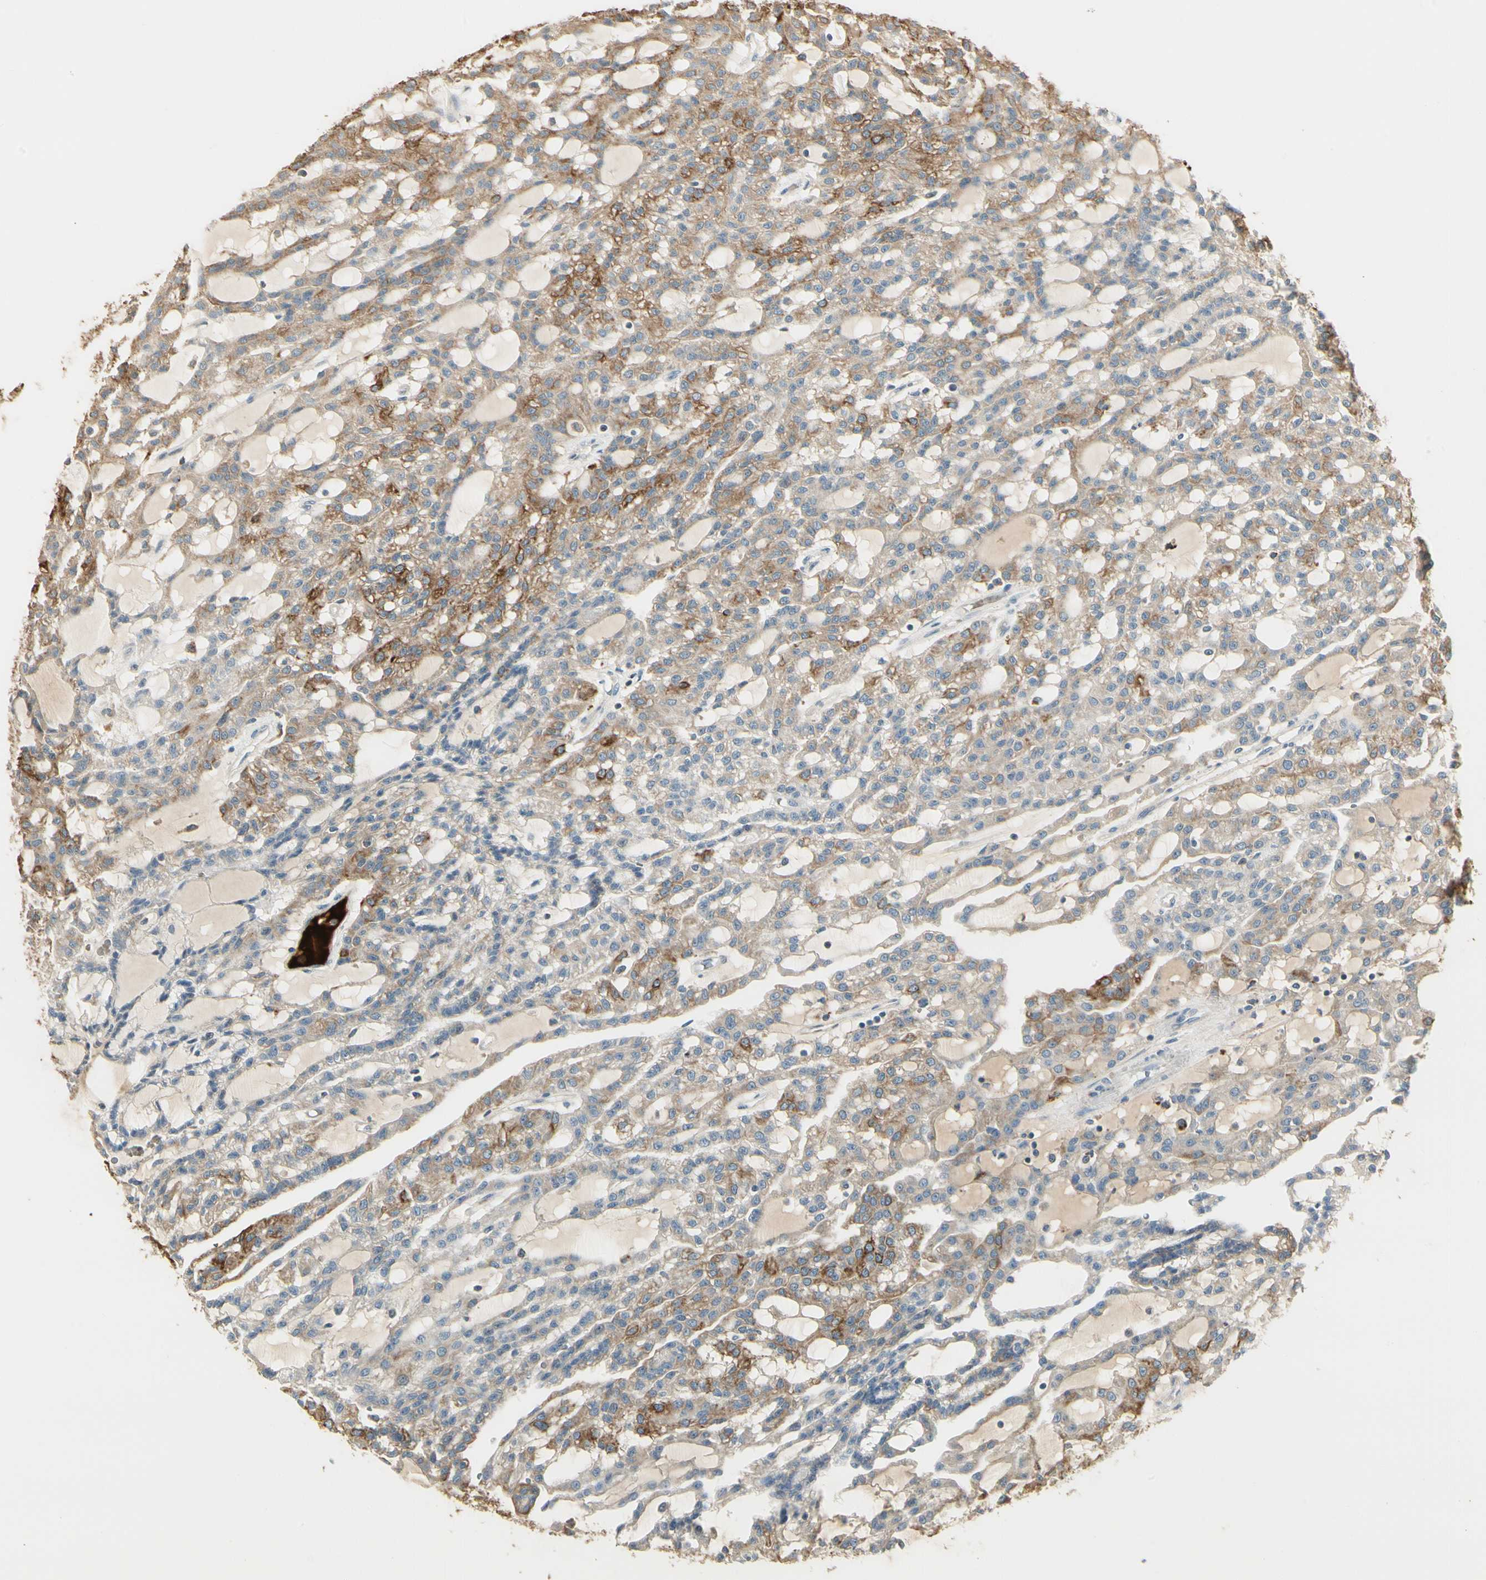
{"staining": {"intensity": "strong", "quantity": "25%-75%", "location": "cytoplasmic/membranous"}, "tissue": "renal cancer", "cell_type": "Tumor cells", "image_type": "cancer", "snomed": [{"axis": "morphology", "description": "Adenocarcinoma, NOS"}, {"axis": "topography", "description": "Kidney"}], "caption": "Brown immunohistochemical staining in adenocarcinoma (renal) demonstrates strong cytoplasmic/membranous staining in approximately 25%-75% of tumor cells.", "gene": "SKIL", "patient": {"sex": "male", "age": 63}}